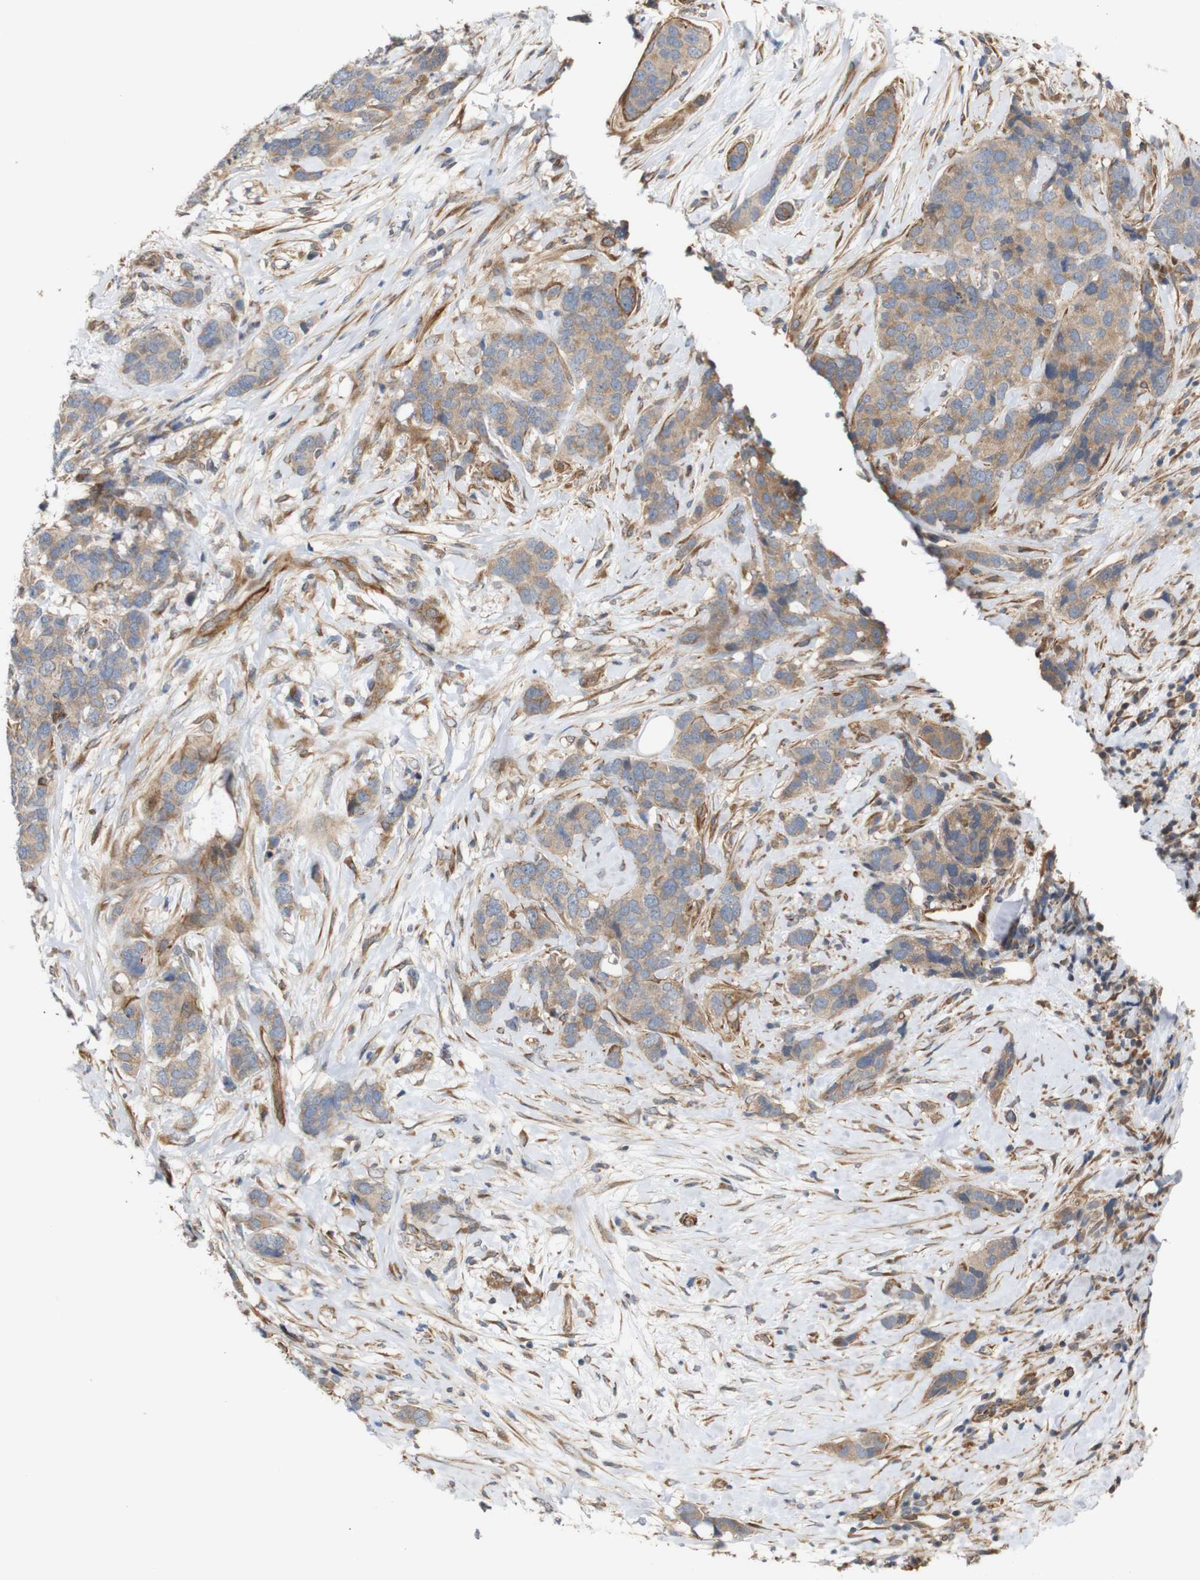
{"staining": {"intensity": "moderate", "quantity": ">75%", "location": "cytoplasmic/membranous"}, "tissue": "breast cancer", "cell_type": "Tumor cells", "image_type": "cancer", "snomed": [{"axis": "morphology", "description": "Lobular carcinoma"}, {"axis": "topography", "description": "Breast"}], "caption": "Moderate cytoplasmic/membranous positivity is identified in approximately >75% of tumor cells in lobular carcinoma (breast).", "gene": "RPTOR", "patient": {"sex": "female", "age": 59}}